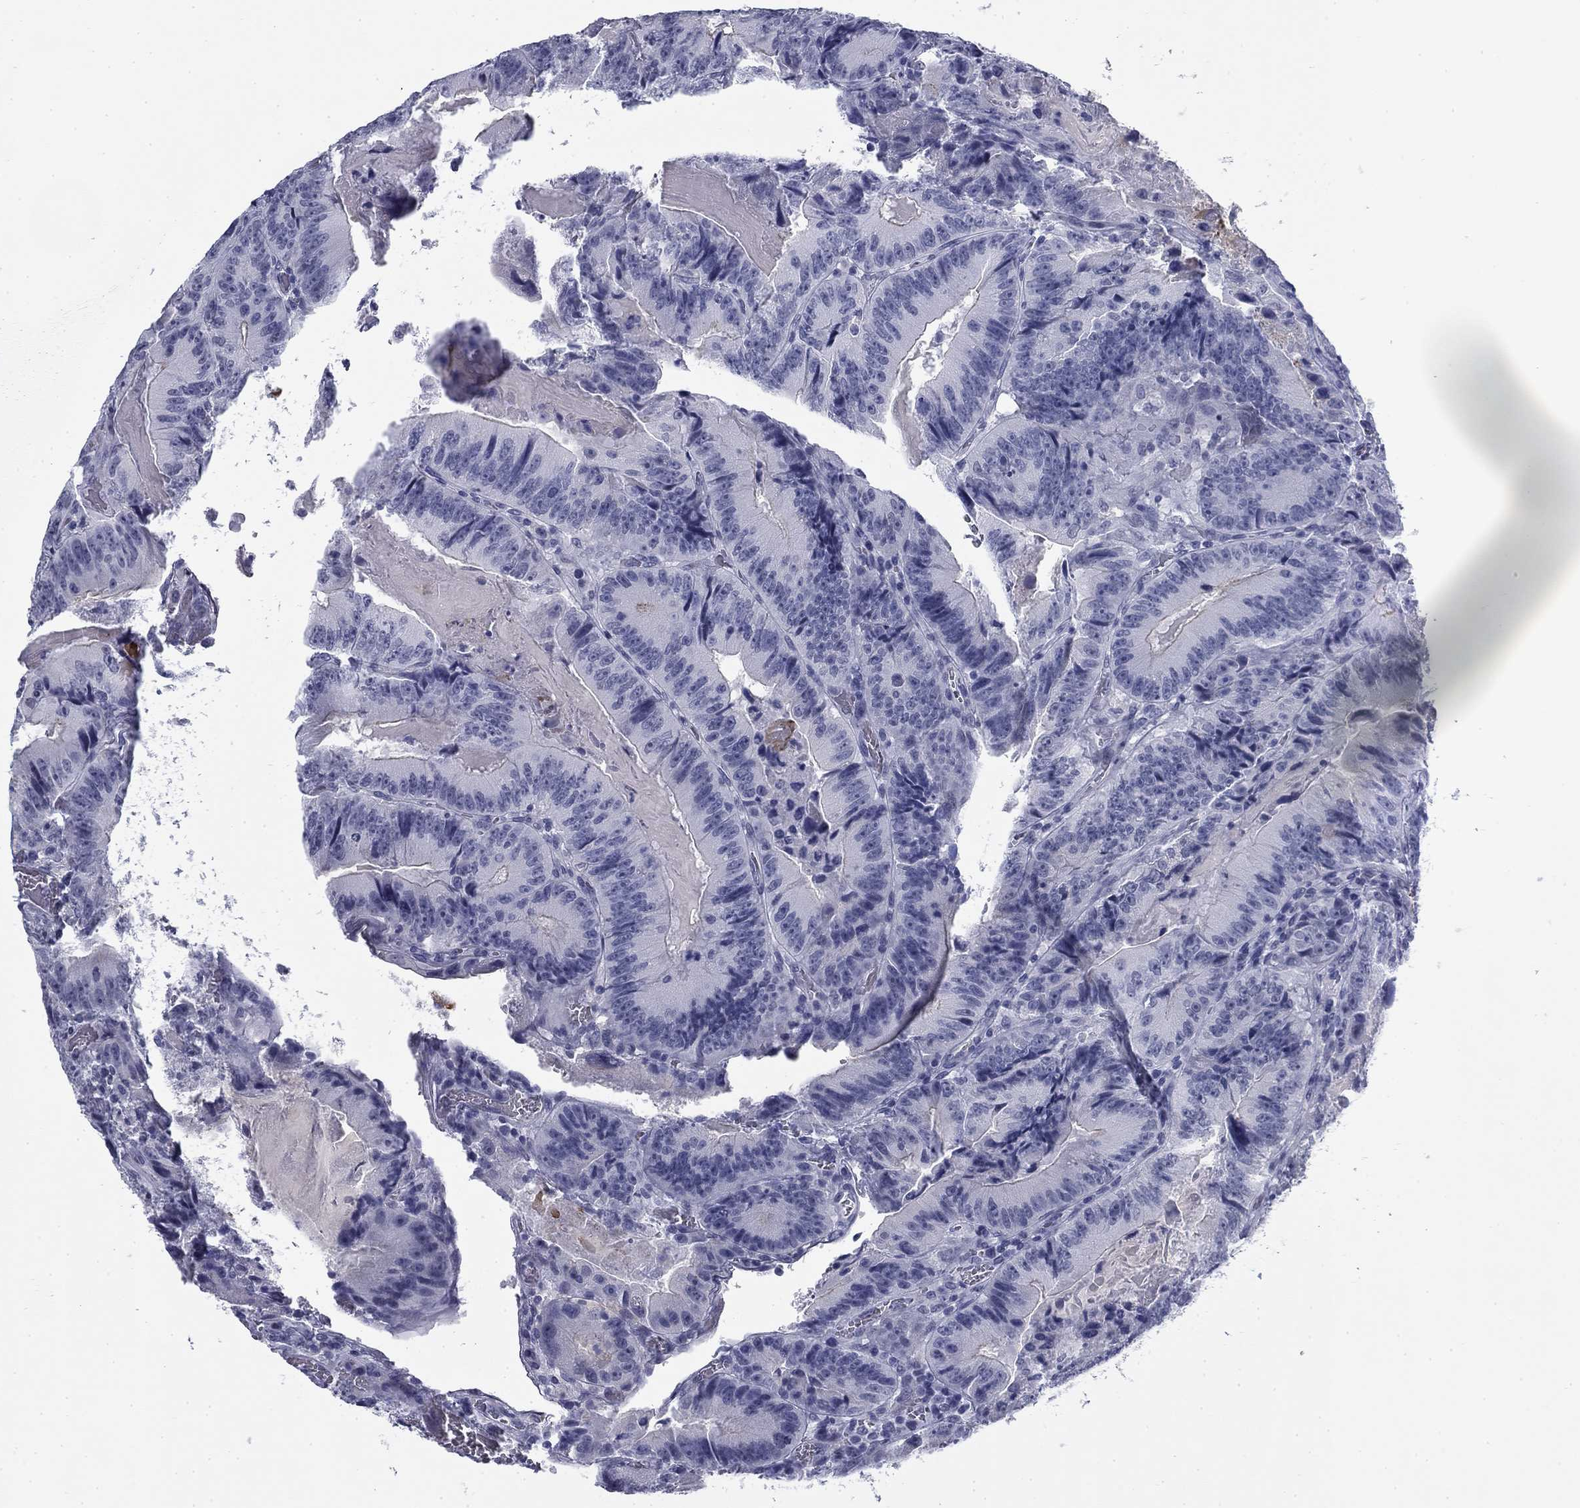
{"staining": {"intensity": "negative", "quantity": "none", "location": "none"}, "tissue": "colorectal cancer", "cell_type": "Tumor cells", "image_type": "cancer", "snomed": [{"axis": "morphology", "description": "Adenocarcinoma, NOS"}, {"axis": "topography", "description": "Colon"}], "caption": "An image of human colorectal adenocarcinoma is negative for staining in tumor cells. (DAB immunohistochemistry, high magnification).", "gene": "BCL2L14", "patient": {"sex": "female", "age": 86}}